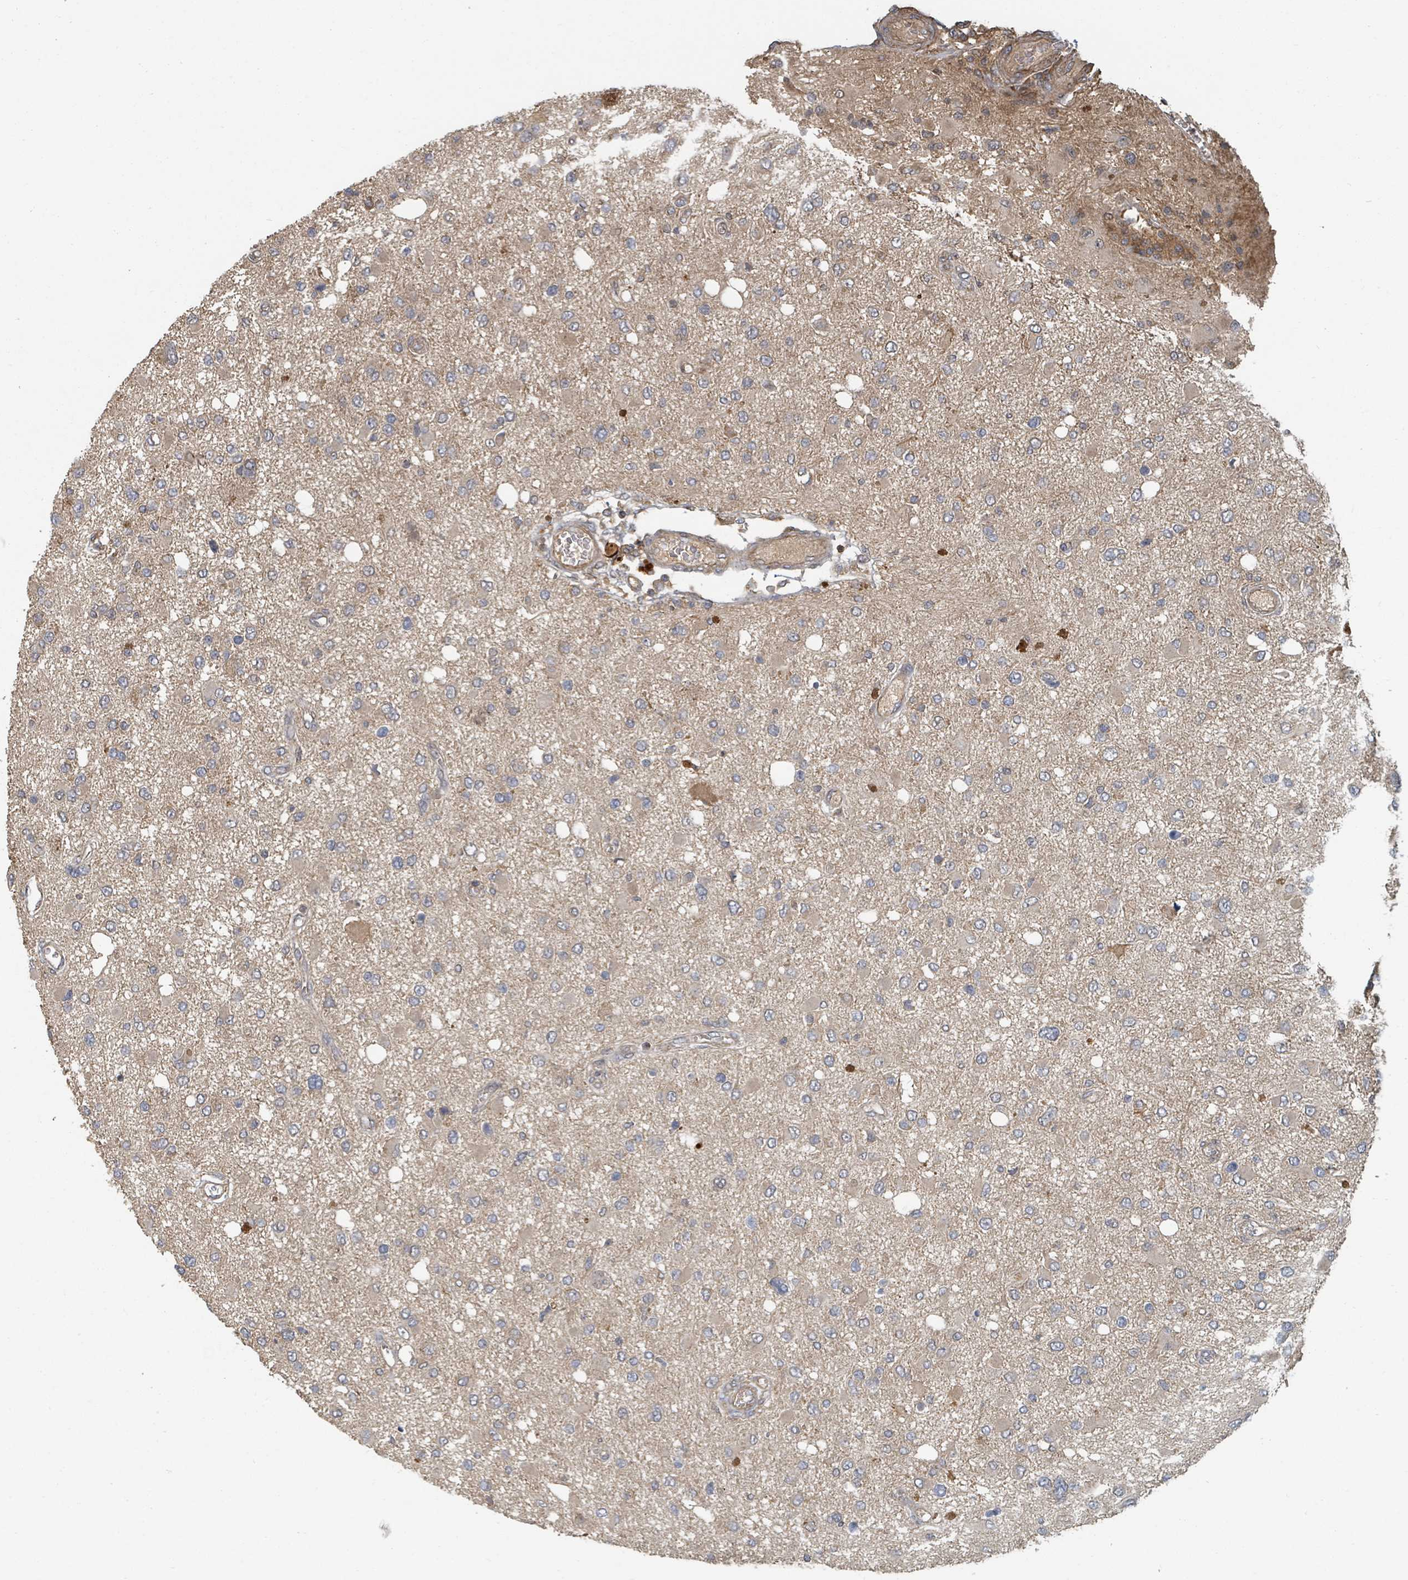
{"staining": {"intensity": "weak", "quantity": "25%-75%", "location": "cytoplasmic/membranous"}, "tissue": "glioma", "cell_type": "Tumor cells", "image_type": "cancer", "snomed": [{"axis": "morphology", "description": "Glioma, malignant, High grade"}, {"axis": "topography", "description": "Brain"}], "caption": "Human malignant glioma (high-grade) stained with a protein marker displays weak staining in tumor cells.", "gene": "DPM1", "patient": {"sex": "male", "age": 53}}